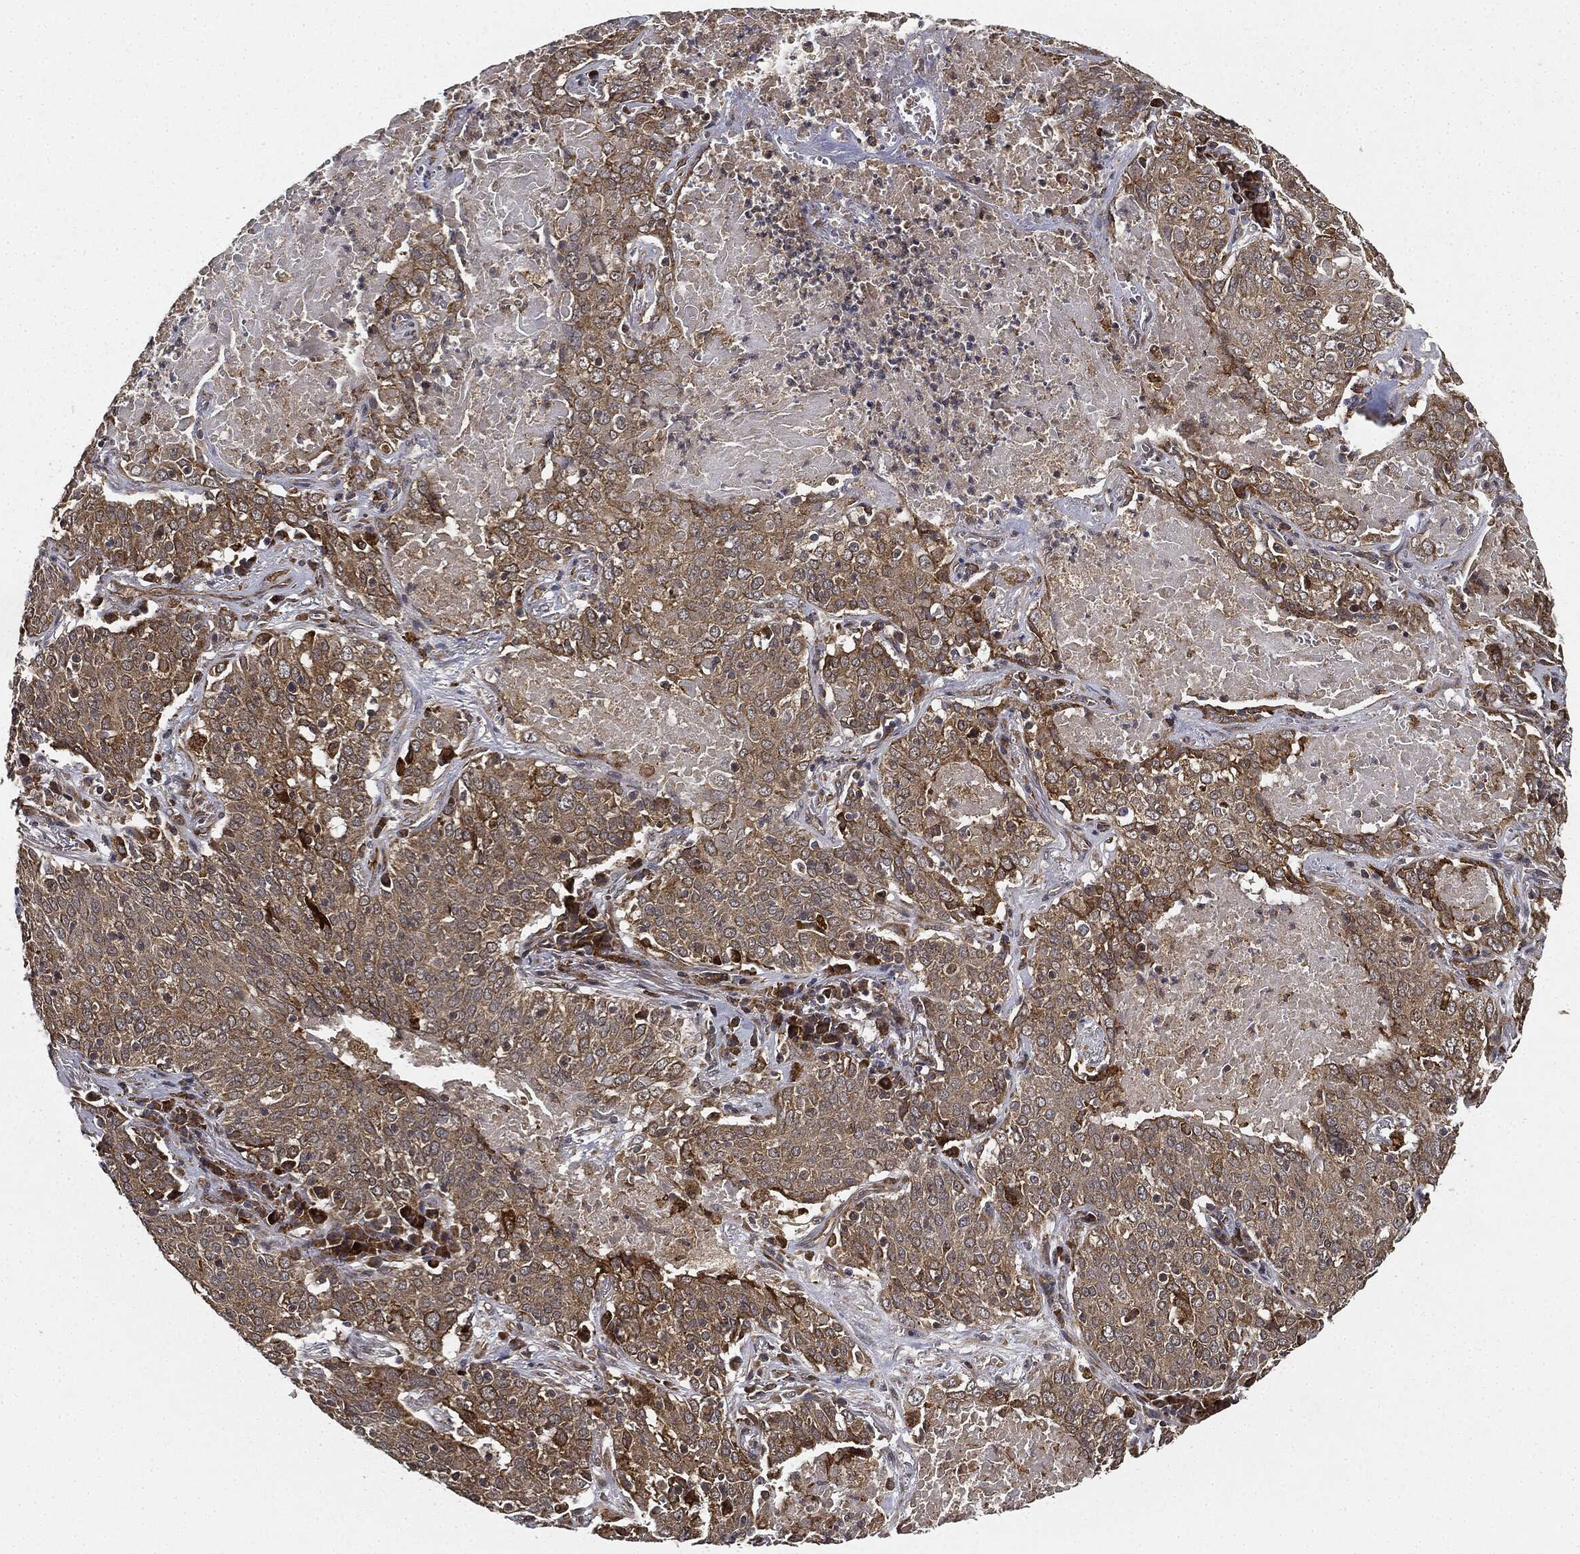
{"staining": {"intensity": "weak", "quantity": "25%-75%", "location": "cytoplasmic/membranous"}, "tissue": "lung cancer", "cell_type": "Tumor cells", "image_type": "cancer", "snomed": [{"axis": "morphology", "description": "Squamous cell carcinoma, NOS"}, {"axis": "topography", "description": "Lung"}], "caption": "Lung cancer stained with DAB (3,3'-diaminobenzidine) immunohistochemistry exhibits low levels of weak cytoplasmic/membranous positivity in about 25%-75% of tumor cells.", "gene": "MIER2", "patient": {"sex": "male", "age": 82}}